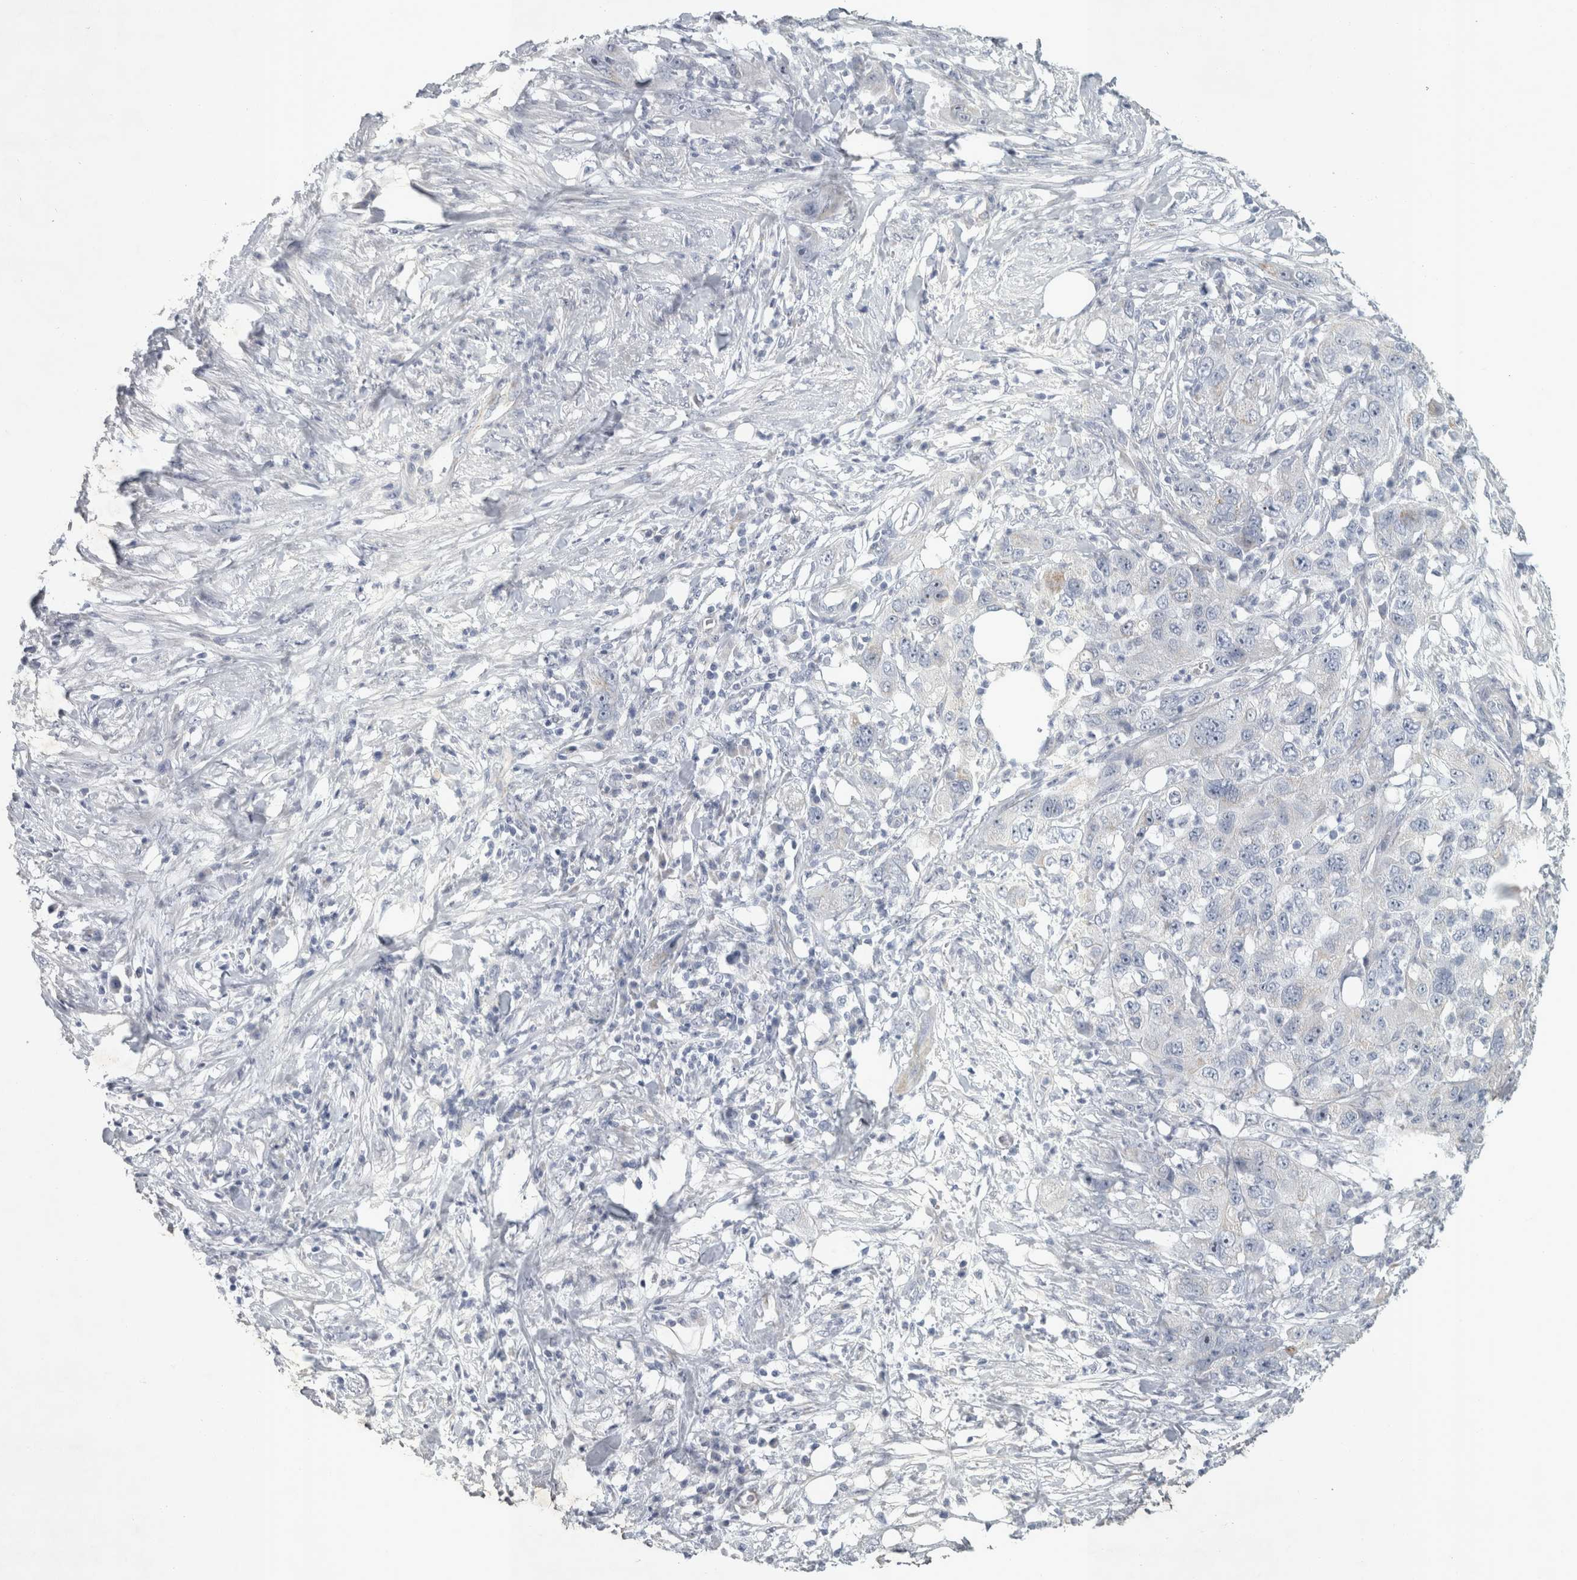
{"staining": {"intensity": "negative", "quantity": "none", "location": "none"}, "tissue": "pancreatic cancer", "cell_type": "Tumor cells", "image_type": "cancer", "snomed": [{"axis": "morphology", "description": "Adenocarcinoma, NOS"}, {"axis": "topography", "description": "Pancreas"}], "caption": "Histopathology image shows no protein positivity in tumor cells of adenocarcinoma (pancreatic) tissue.", "gene": "FXYD7", "patient": {"sex": "female", "age": 78}}